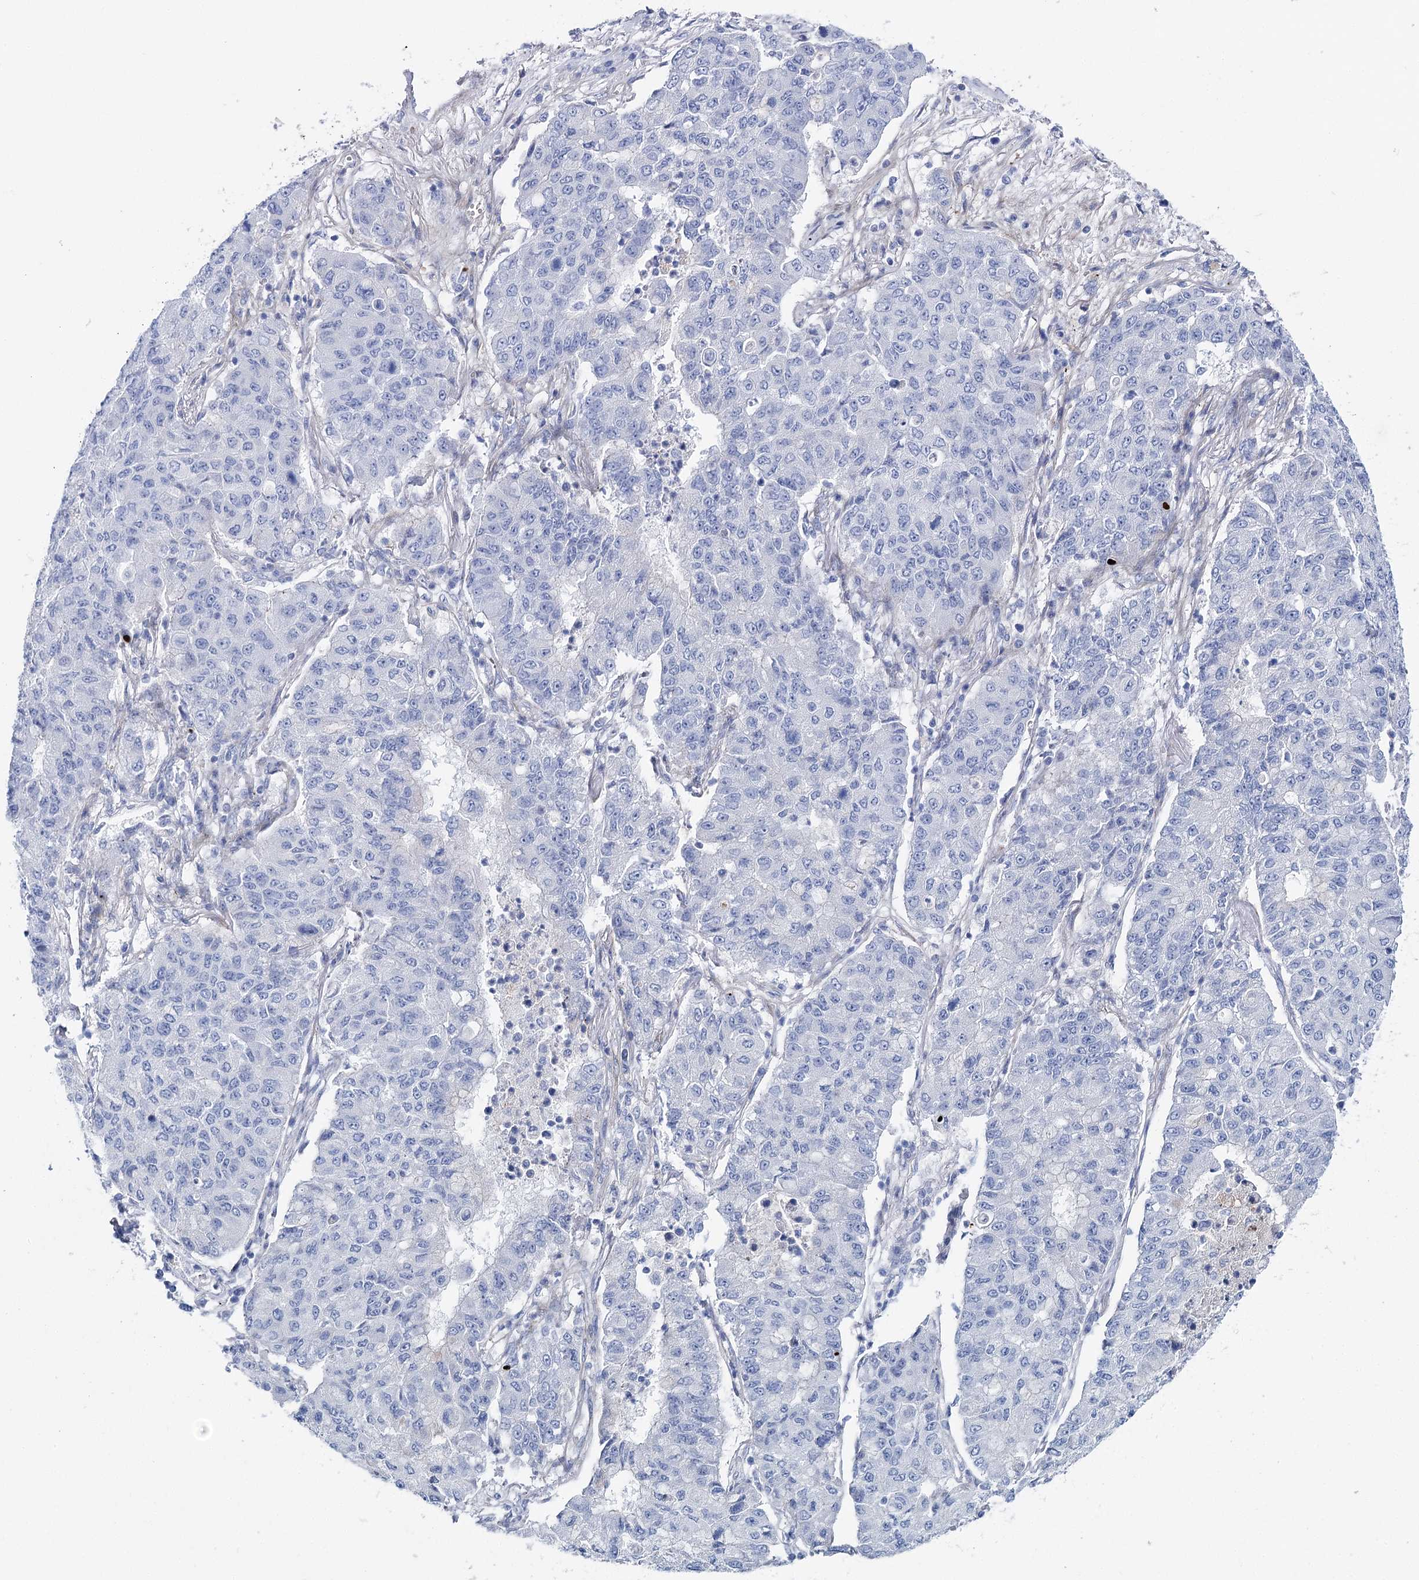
{"staining": {"intensity": "negative", "quantity": "none", "location": "none"}, "tissue": "lung cancer", "cell_type": "Tumor cells", "image_type": "cancer", "snomed": [{"axis": "morphology", "description": "Squamous cell carcinoma, NOS"}, {"axis": "topography", "description": "Lung"}], "caption": "High magnification brightfield microscopy of lung squamous cell carcinoma stained with DAB (3,3'-diaminobenzidine) (brown) and counterstained with hematoxylin (blue): tumor cells show no significant positivity.", "gene": "ANKRD23", "patient": {"sex": "male", "age": 74}}